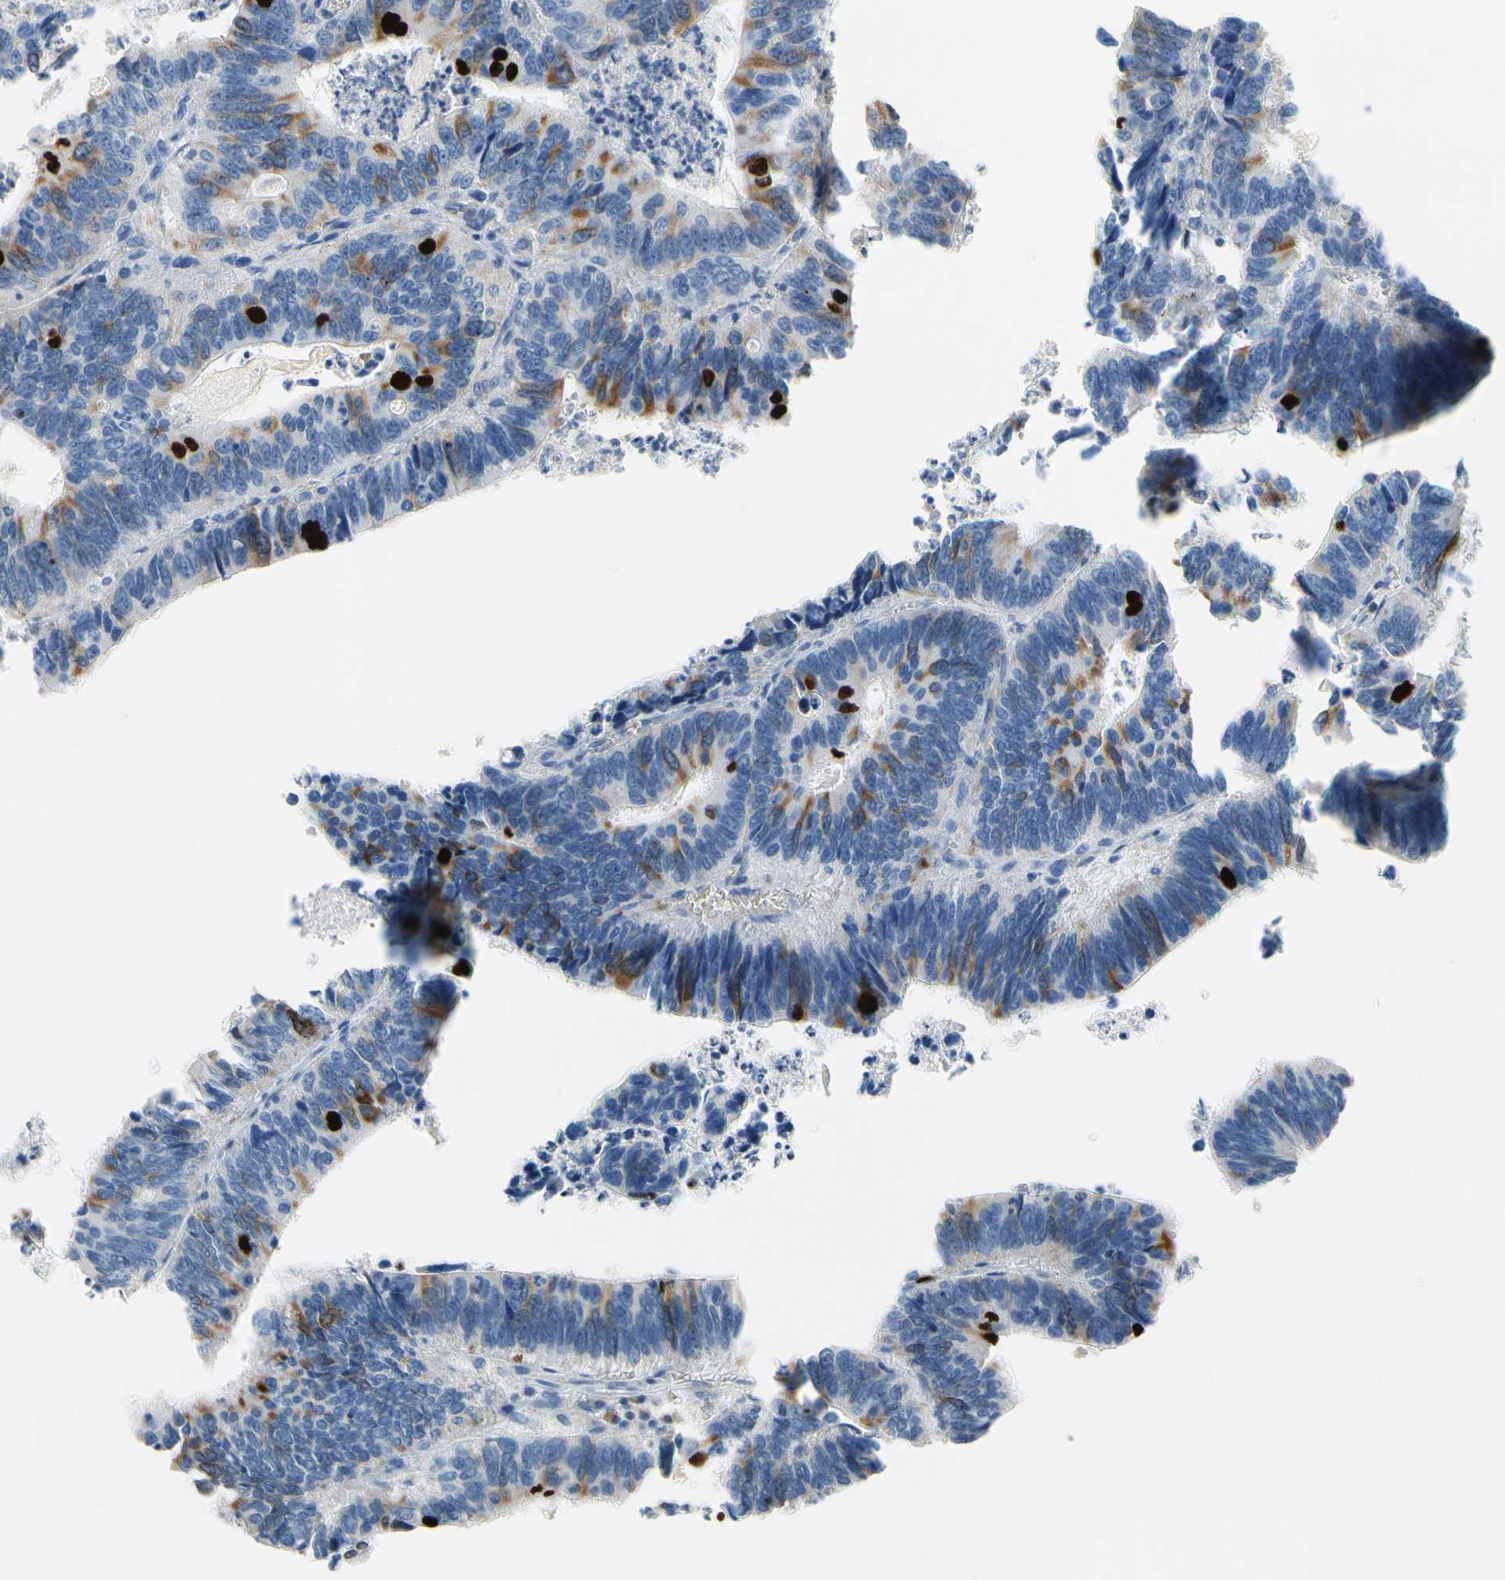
{"staining": {"intensity": "moderate", "quantity": "<25%", "location": "cytoplasmic/membranous"}, "tissue": "colorectal cancer", "cell_type": "Tumor cells", "image_type": "cancer", "snomed": [{"axis": "morphology", "description": "Adenocarcinoma, NOS"}, {"axis": "topography", "description": "Colon"}], "caption": "Colorectal cancer (adenocarcinoma) stained for a protein exhibits moderate cytoplasmic/membranous positivity in tumor cells. The staining was performed using DAB (3,3'-diaminobenzidine), with brown indicating positive protein expression. Nuclei are stained blue with hematoxylin.", "gene": "CKAP2", "patient": {"sex": "male", "age": 72}}